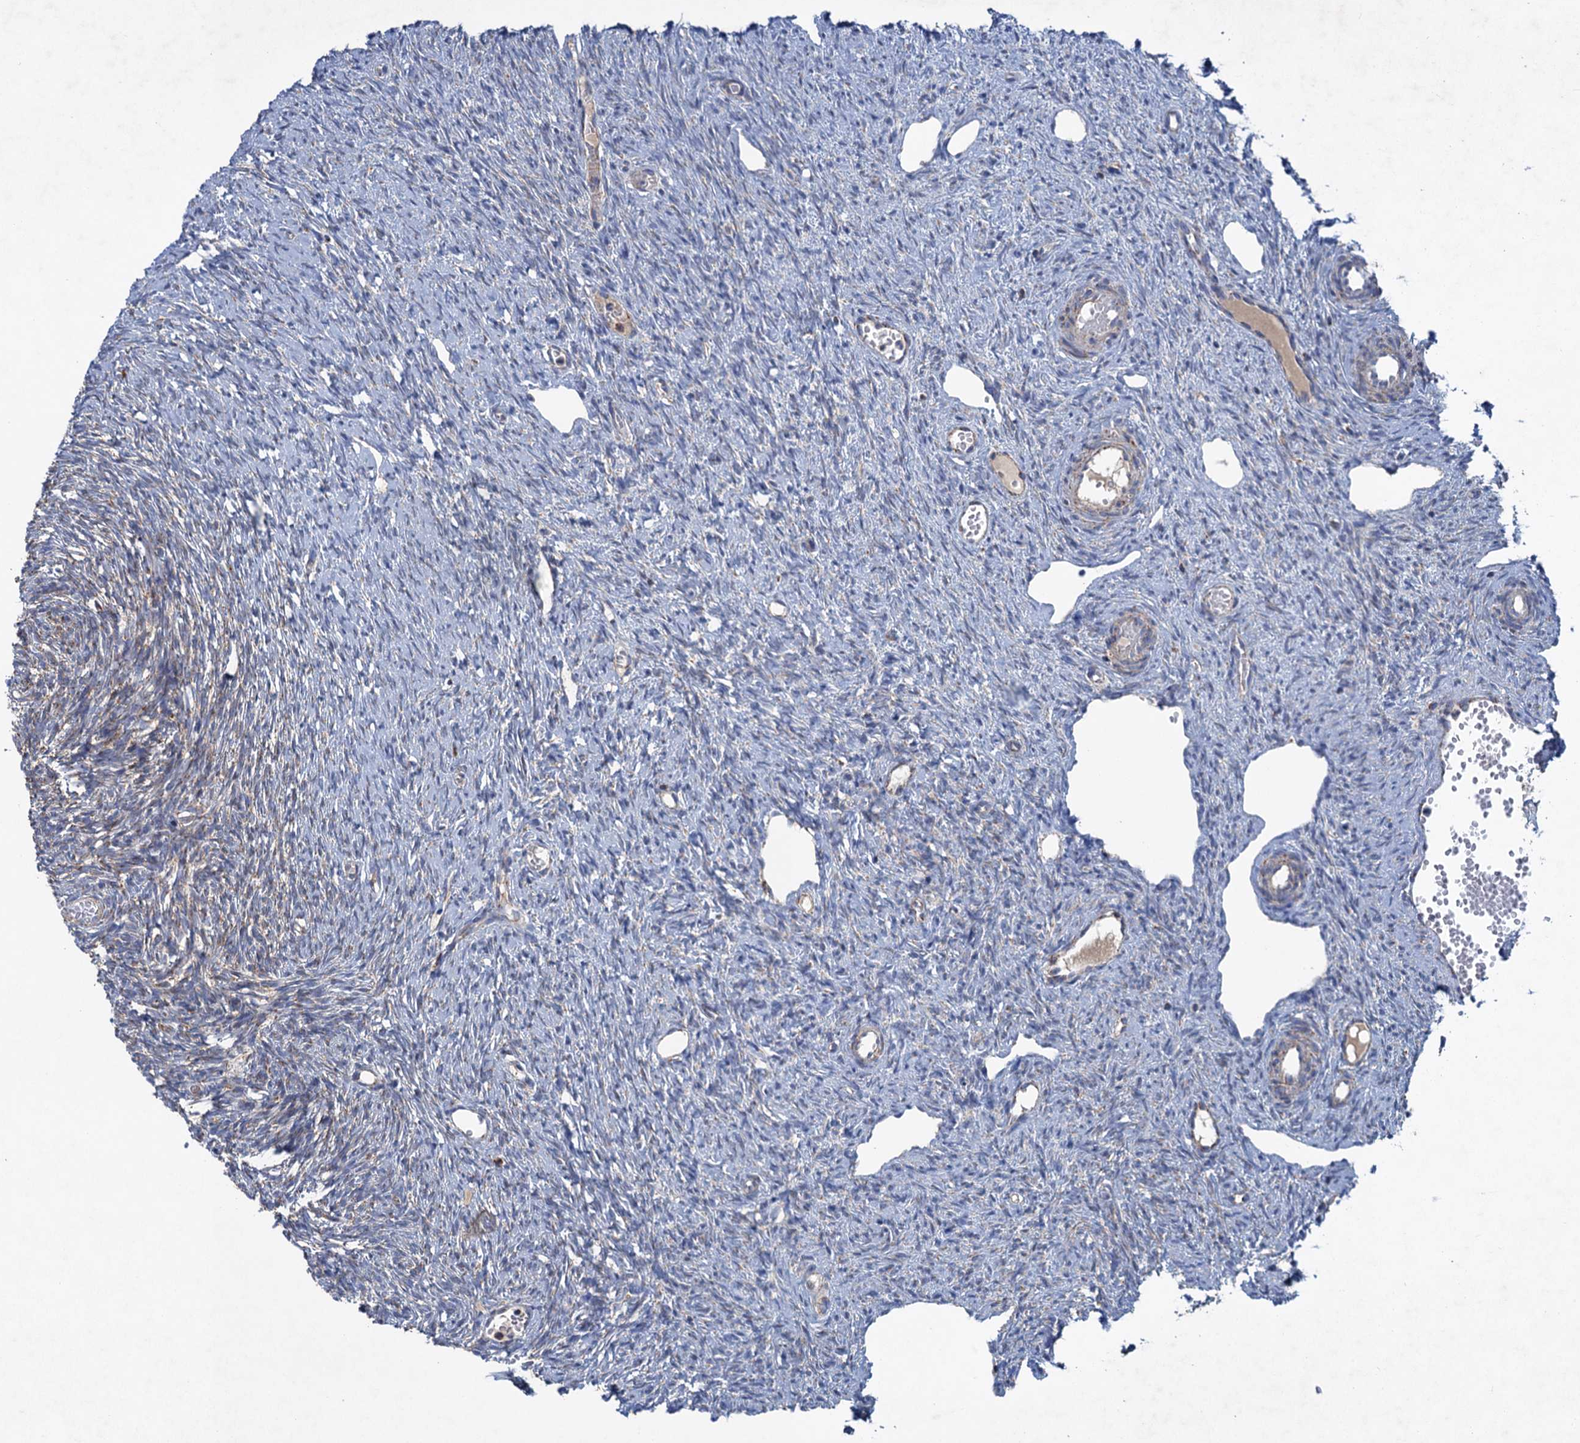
{"staining": {"intensity": "moderate", "quantity": ">75%", "location": "cytoplasmic/membranous"}, "tissue": "ovary", "cell_type": "Follicle cells", "image_type": "normal", "snomed": [{"axis": "morphology", "description": "Normal tissue, NOS"}, {"axis": "topography", "description": "Ovary"}], "caption": "Immunohistochemical staining of benign ovary shows >75% levels of moderate cytoplasmic/membranous protein expression in approximately >75% of follicle cells. (Stains: DAB in brown, nuclei in blue, Microscopy: brightfield microscopy at high magnification).", "gene": "GTPBP3", "patient": {"sex": "female", "age": 51}}